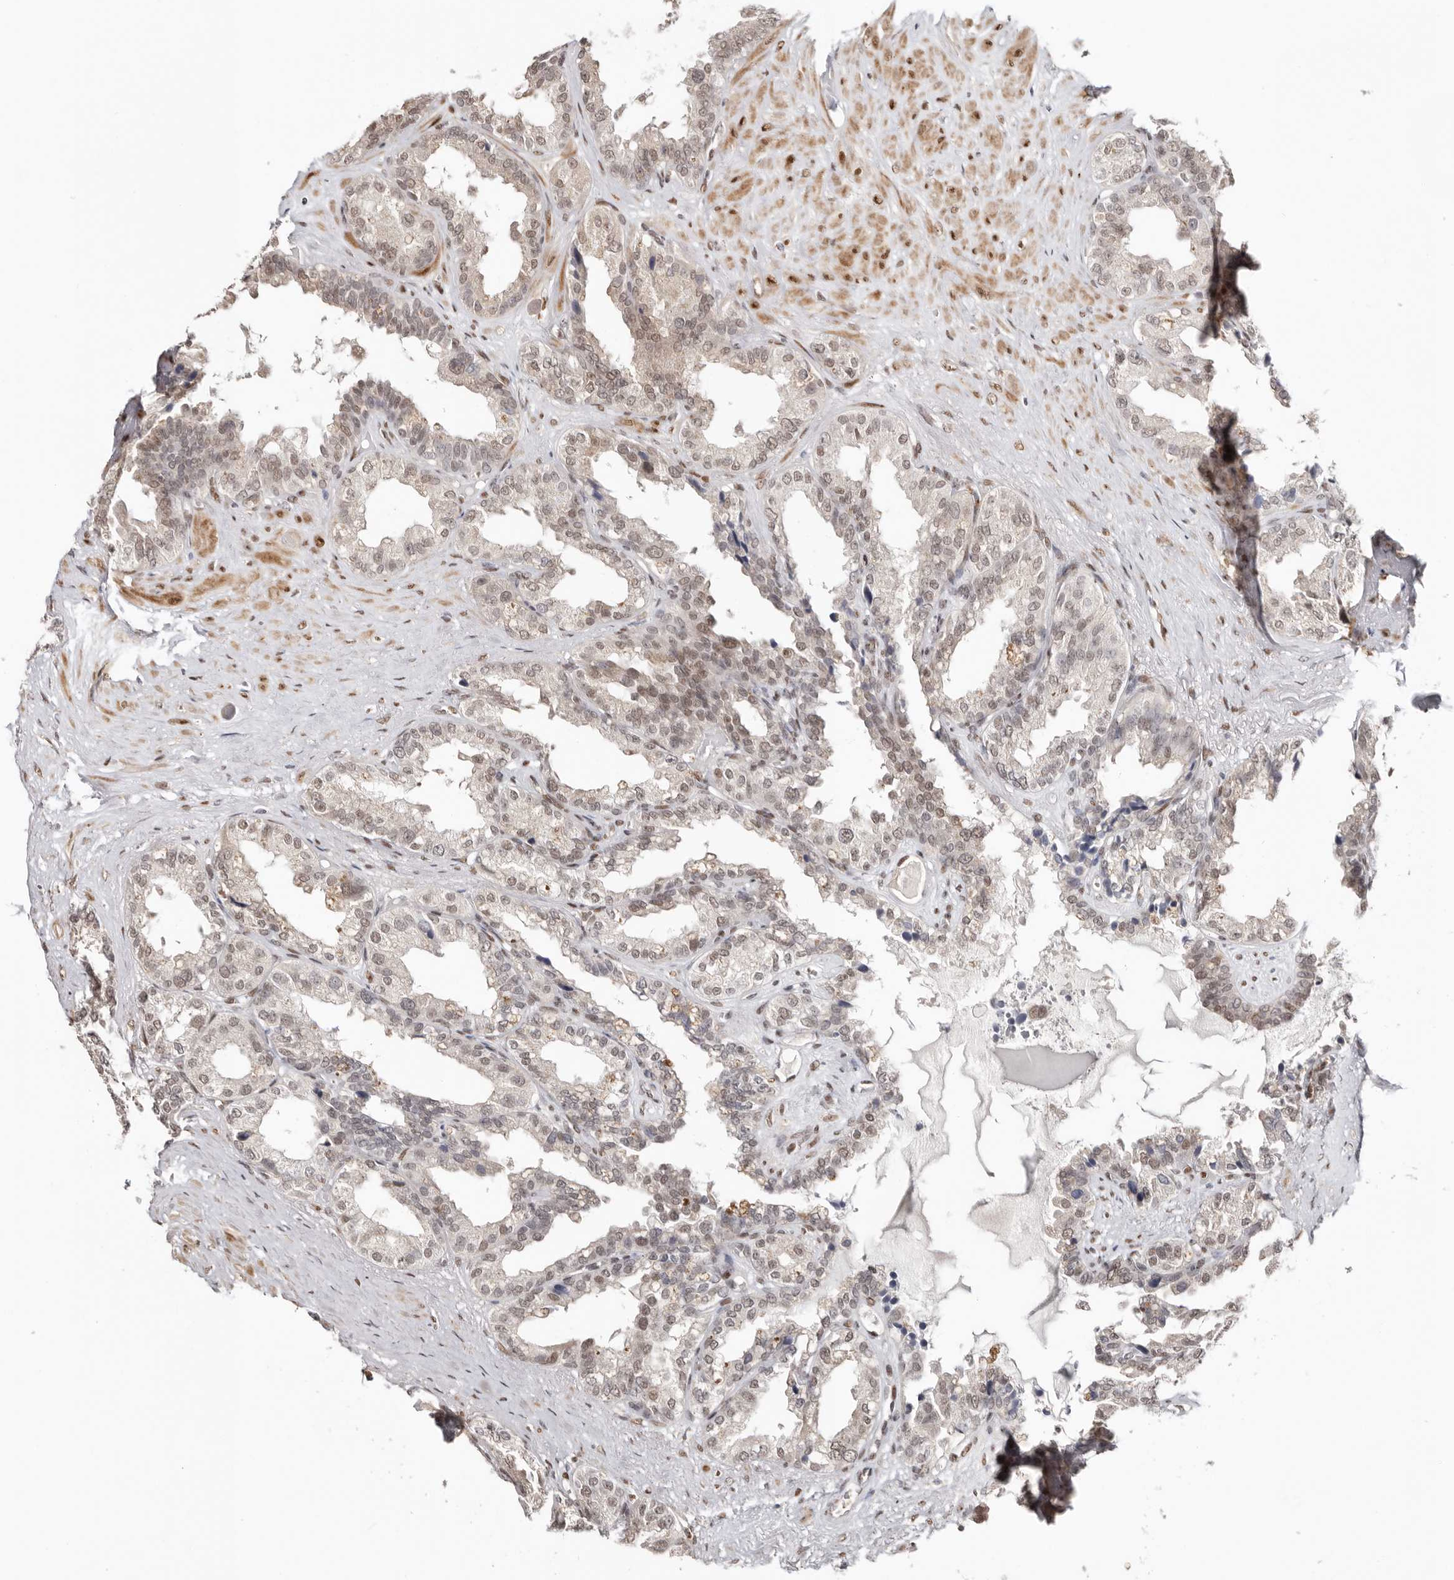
{"staining": {"intensity": "weak", "quantity": ">75%", "location": "nuclear"}, "tissue": "seminal vesicle", "cell_type": "Glandular cells", "image_type": "normal", "snomed": [{"axis": "morphology", "description": "Normal tissue, NOS"}, {"axis": "topography", "description": "Seminal veicle"}], "caption": "Seminal vesicle stained with DAB (3,3'-diaminobenzidine) IHC exhibits low levels of weak nuclear expression in about >75% of glandular cells.", "gene": "SMAD7", "patient": {"sex": "male", "age": 80}}